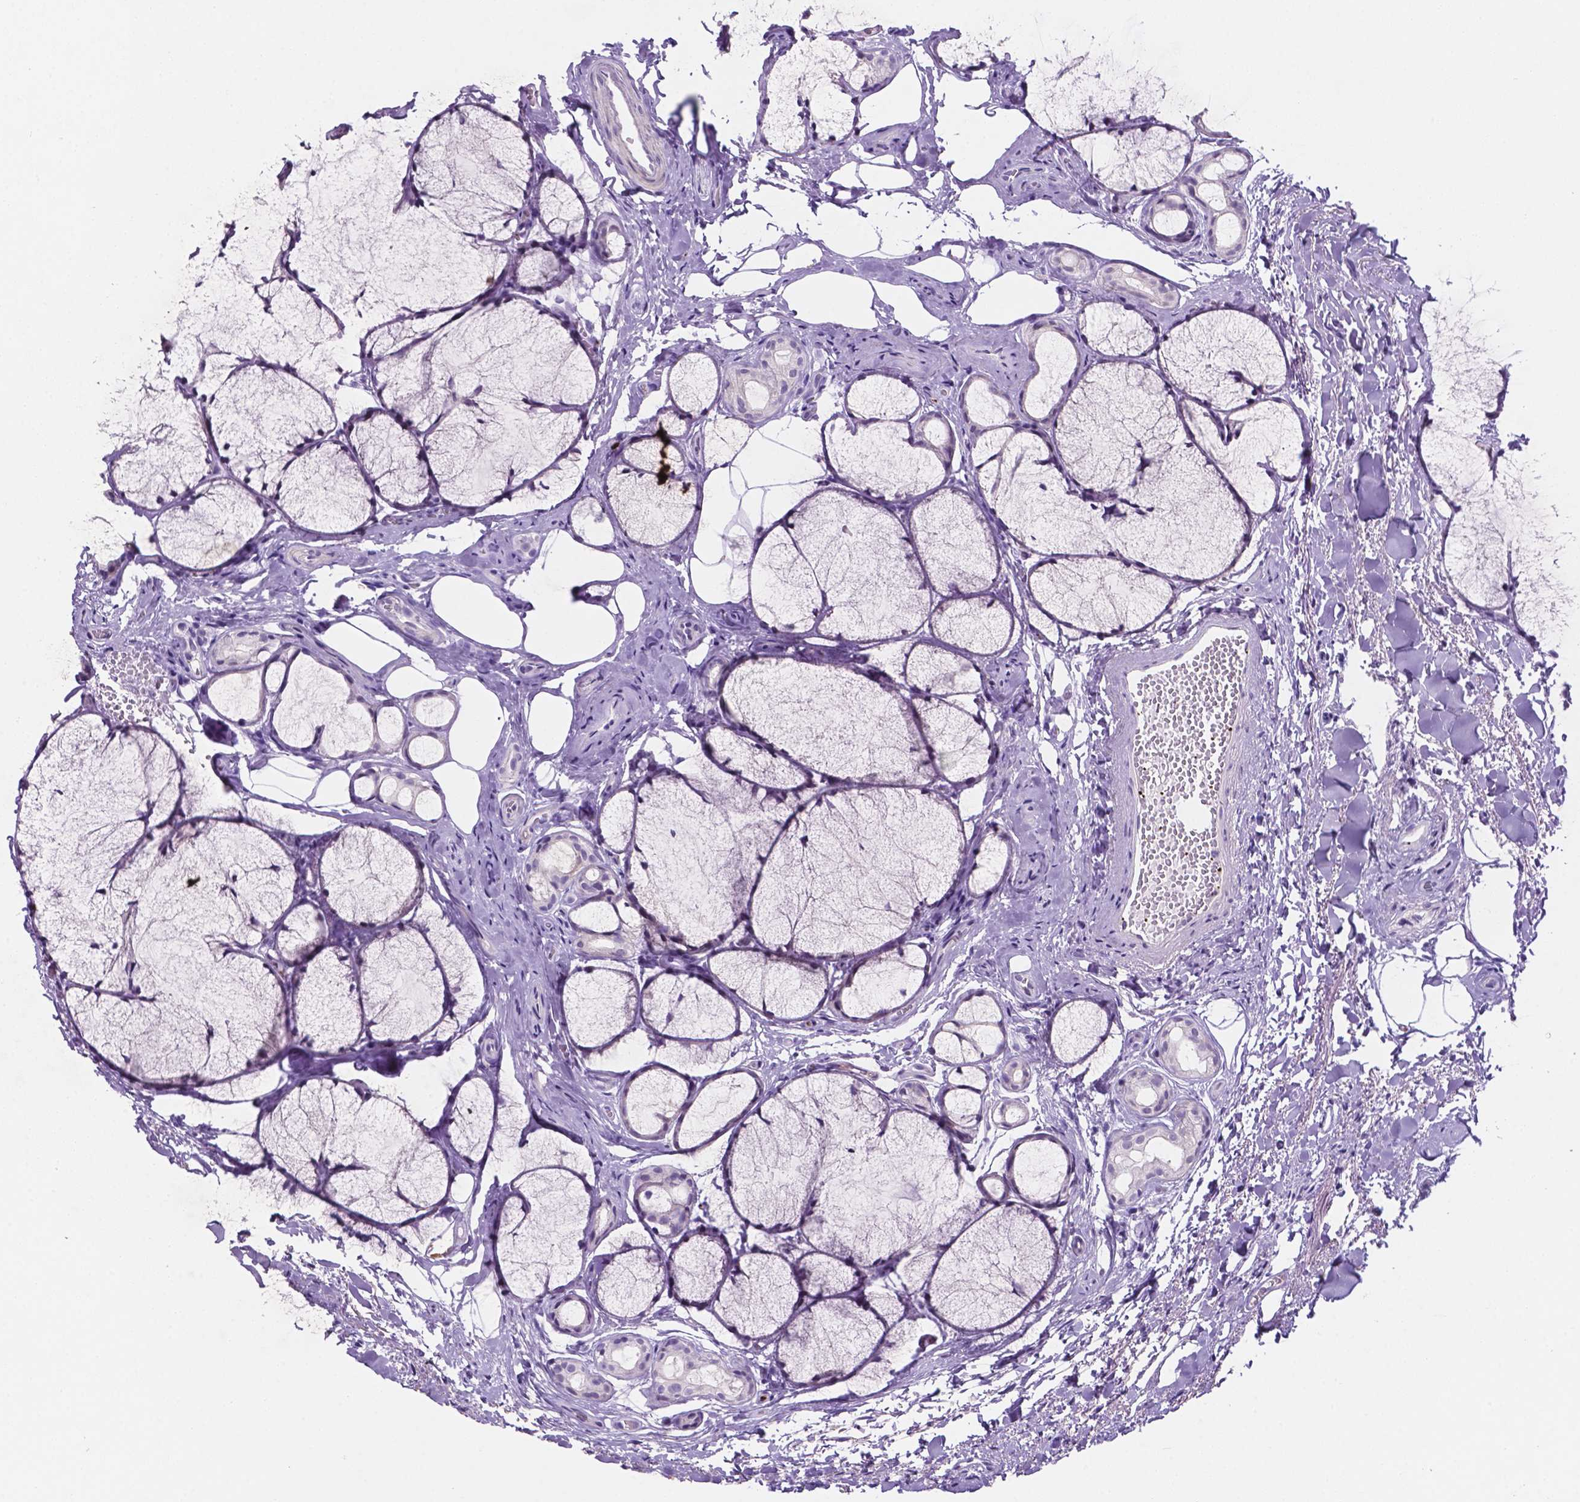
{"staining": {"intensity": "negative", "quantity": "none", "location": "none"}, "tissue": "head and neck cancer", "cell_type": "Tumor cells", "image_type": "cancer", "snomed": [{"axis": "morphology", "description": "Adenocarcinoma, NOS"}, {"axis": "topography", "description": "Head-Neck"}], "caption": "A high-resolution histopathology image shows immunohistochemistry staining of head and neck cancer, which demonstrates no significant expression in tumor cells.", "gene": "EBLN2", "patient": {"sex": "male", "age": 66}}